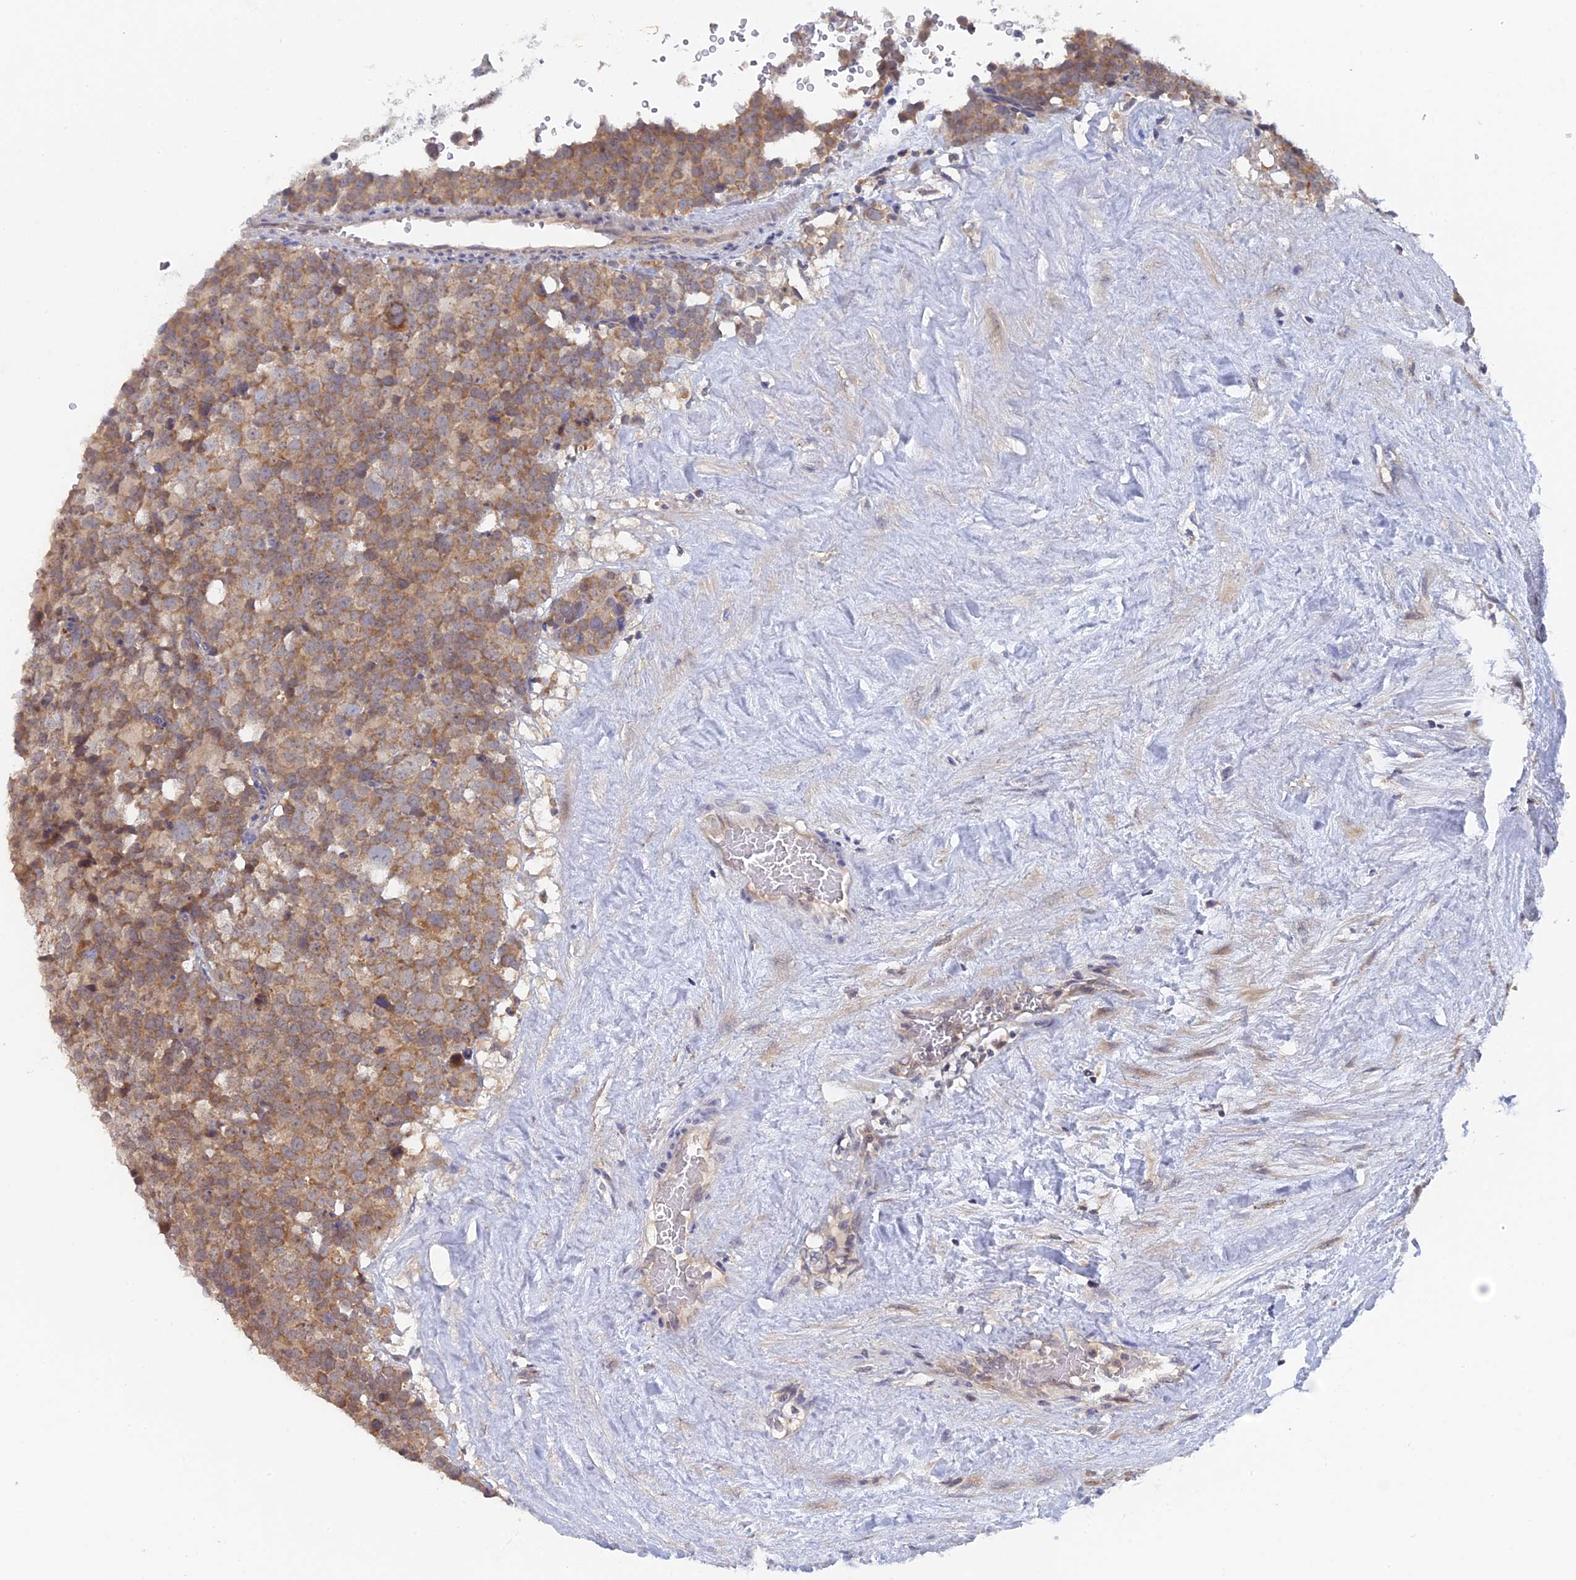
{"staining": {"intensity": "moderate", "quantity": ">75%", "location": "cytoplasmic/membranous,nuclear"}, "tissue": "testis cancer", "cell_type": "Tumor cells", "image_type": "cancer", "snomed": [{"axis": "morphology", "description": "Seminoma, NOS"}, {"axis": "topography", "description": "Testis"}], "caption": "An immunohistochemistry (IHC) histopathology image of neoplastic tissue is shown. Protein staining in brown labels moderate cytoplasmic/membranous and nuclear positivity in testis cancer (seminoma) within tumor cells.", "gene": "MIGA2", "patient": {"sex": "male", "age": 71}}